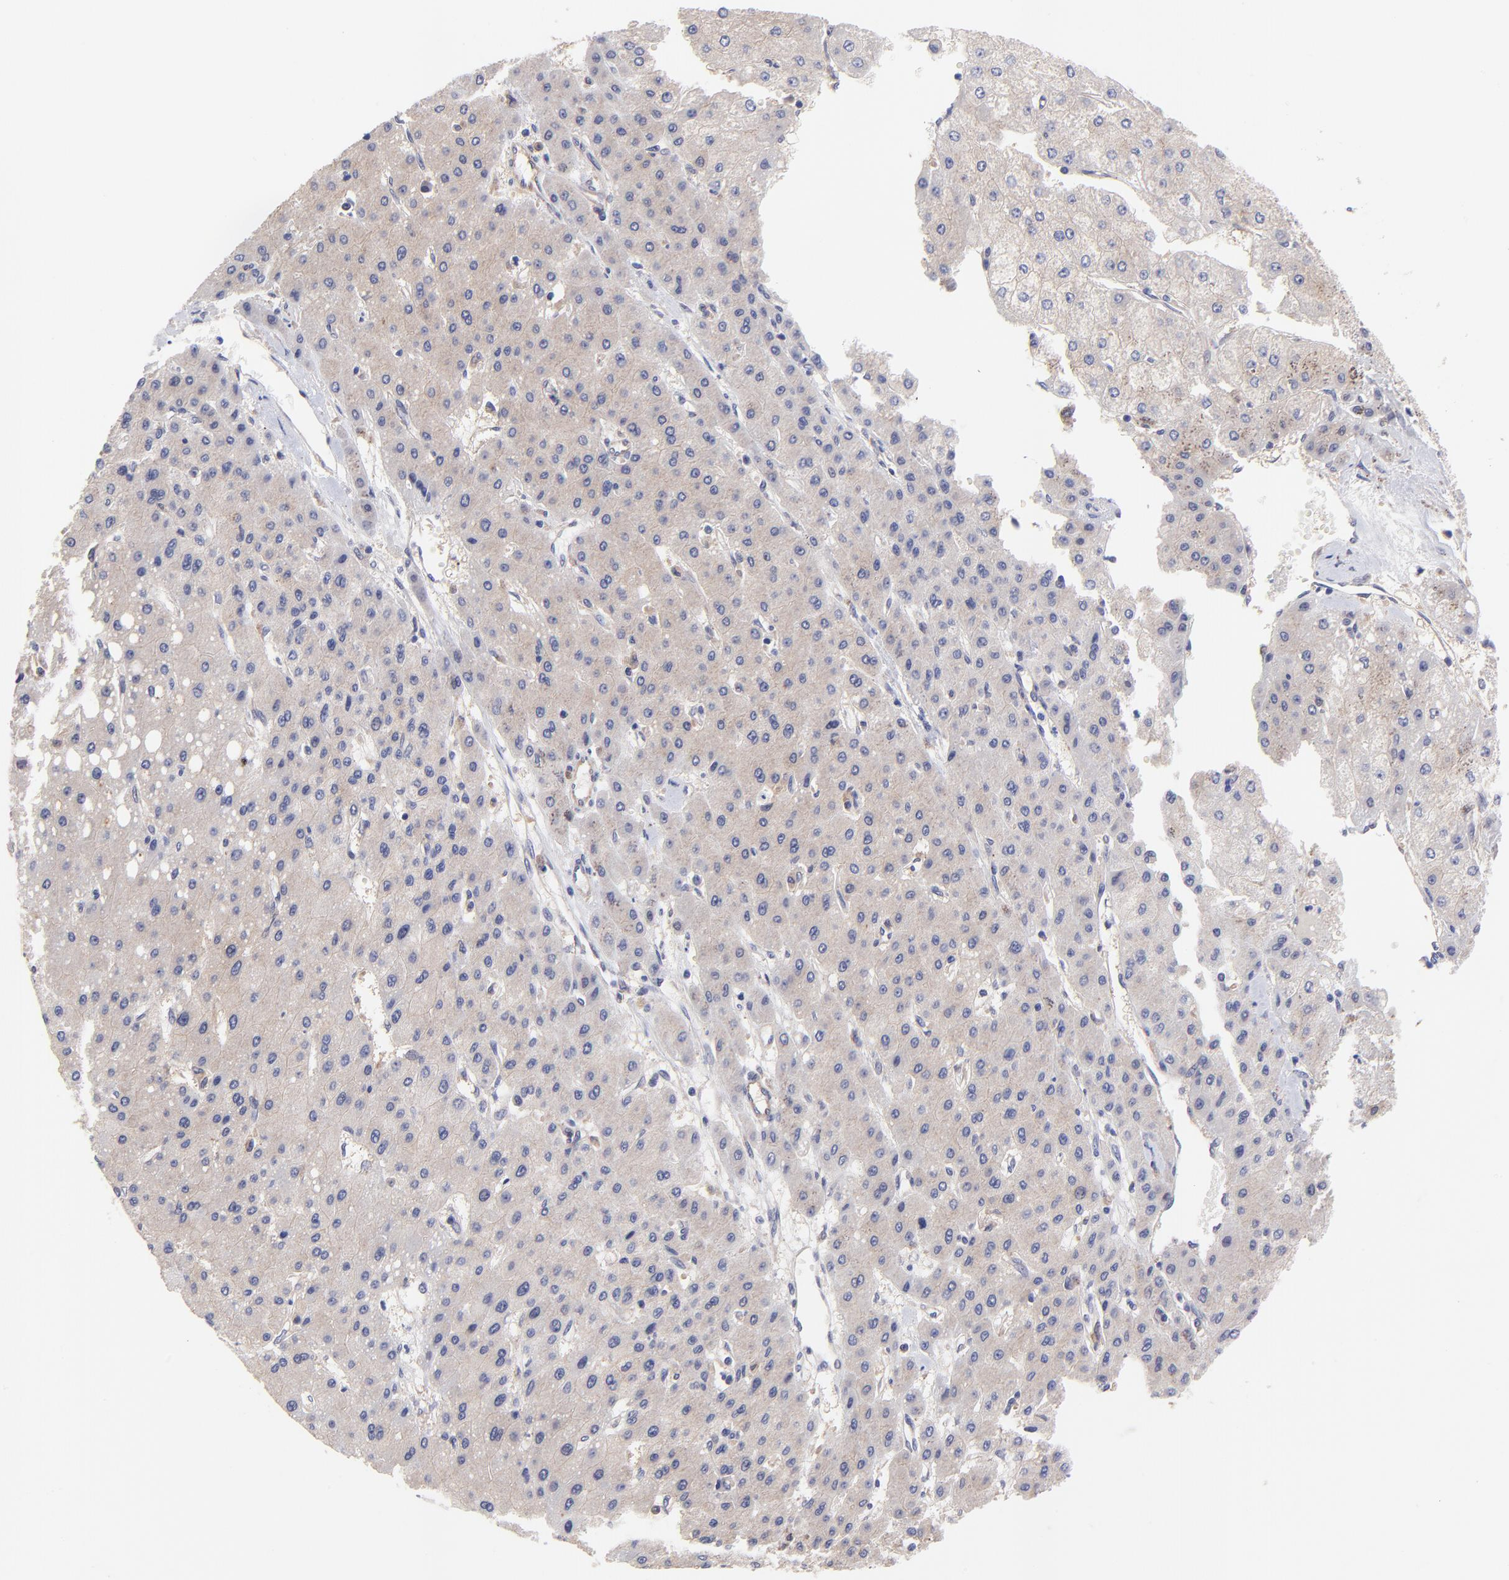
{"staining": {"intensity": "weak", "quantity": ">75%", "location": "cytoplasmic/membranous"}, "tissue": "liver cancer", "cell_type": "Tumor cells", "image_type": "cancer", "snomed": [{"axis": "morphology", "description": "Carcinoma, Hepatocellular, NOS"}, {"axis": "topography", "description": "Liver"}], "caption": "Human liver hepatocellular carcinoma stained with a protein marker shows weak staining in tumor cells.", "gene": "ZNF747", "patient": {"sex": "female", "age": 52}}